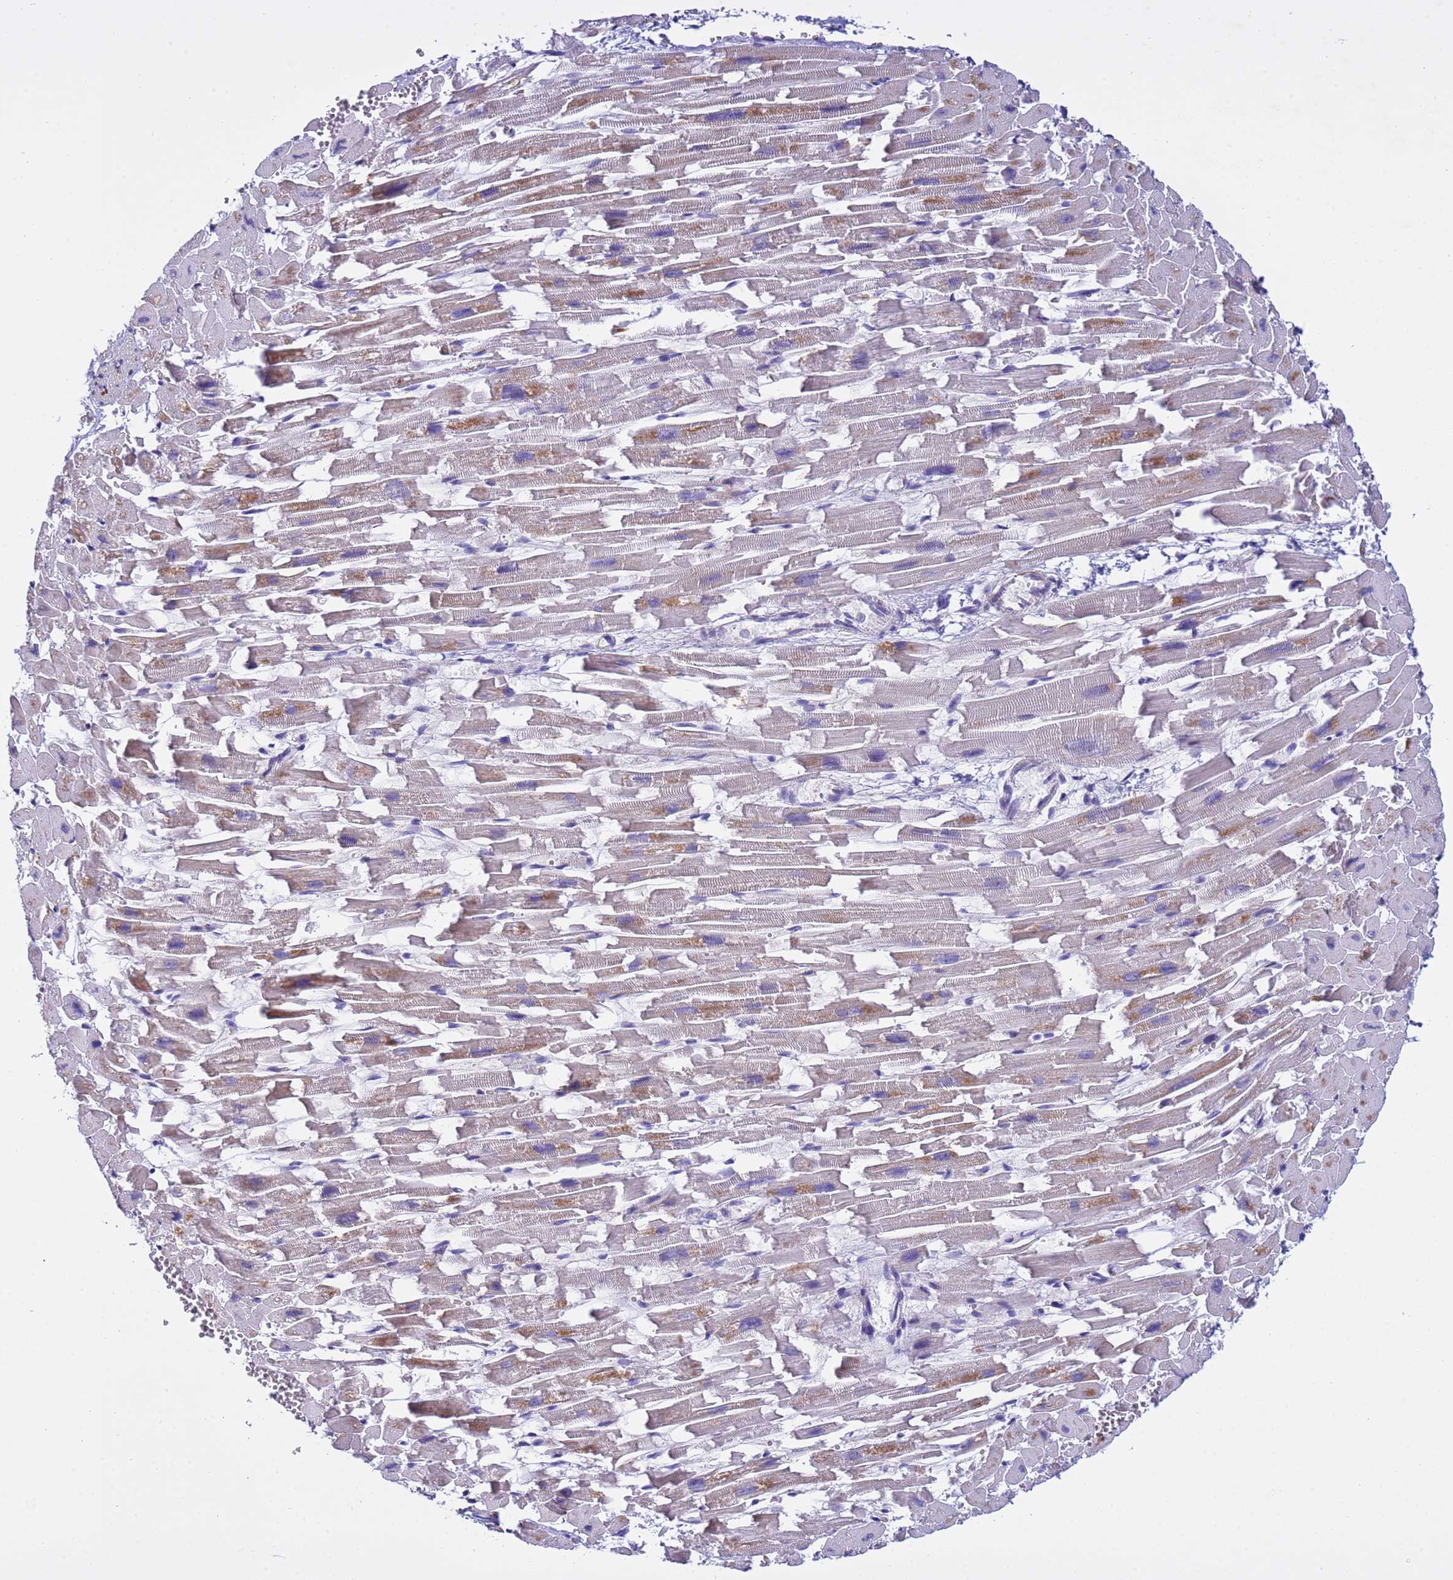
{"staining": {"intensity": "moderate", "quantity": "25%-75%", "location": "cytoplasmic/membranous"}, "tissue": "heart muscle", "cell_type": "Cardiomyocytes", "image_type": "normal", "snomed": [{"axis": "morphology", "description": "Normal tissue, NOS"}, {"axis": "topography", "description": "Heart"}], "caption": "High-power microscopy captured an immunohistochemistry image of unremarkable heart muscle, revealing moderate cytoplasmic/membranous staining in approximately 25%-75% of cardiomyocytes. The protein of interest is shown in brown color, while the nuclei are stained blue.", "gene": "IGSF11", "patient": {"sex": "female", "age": 64}}